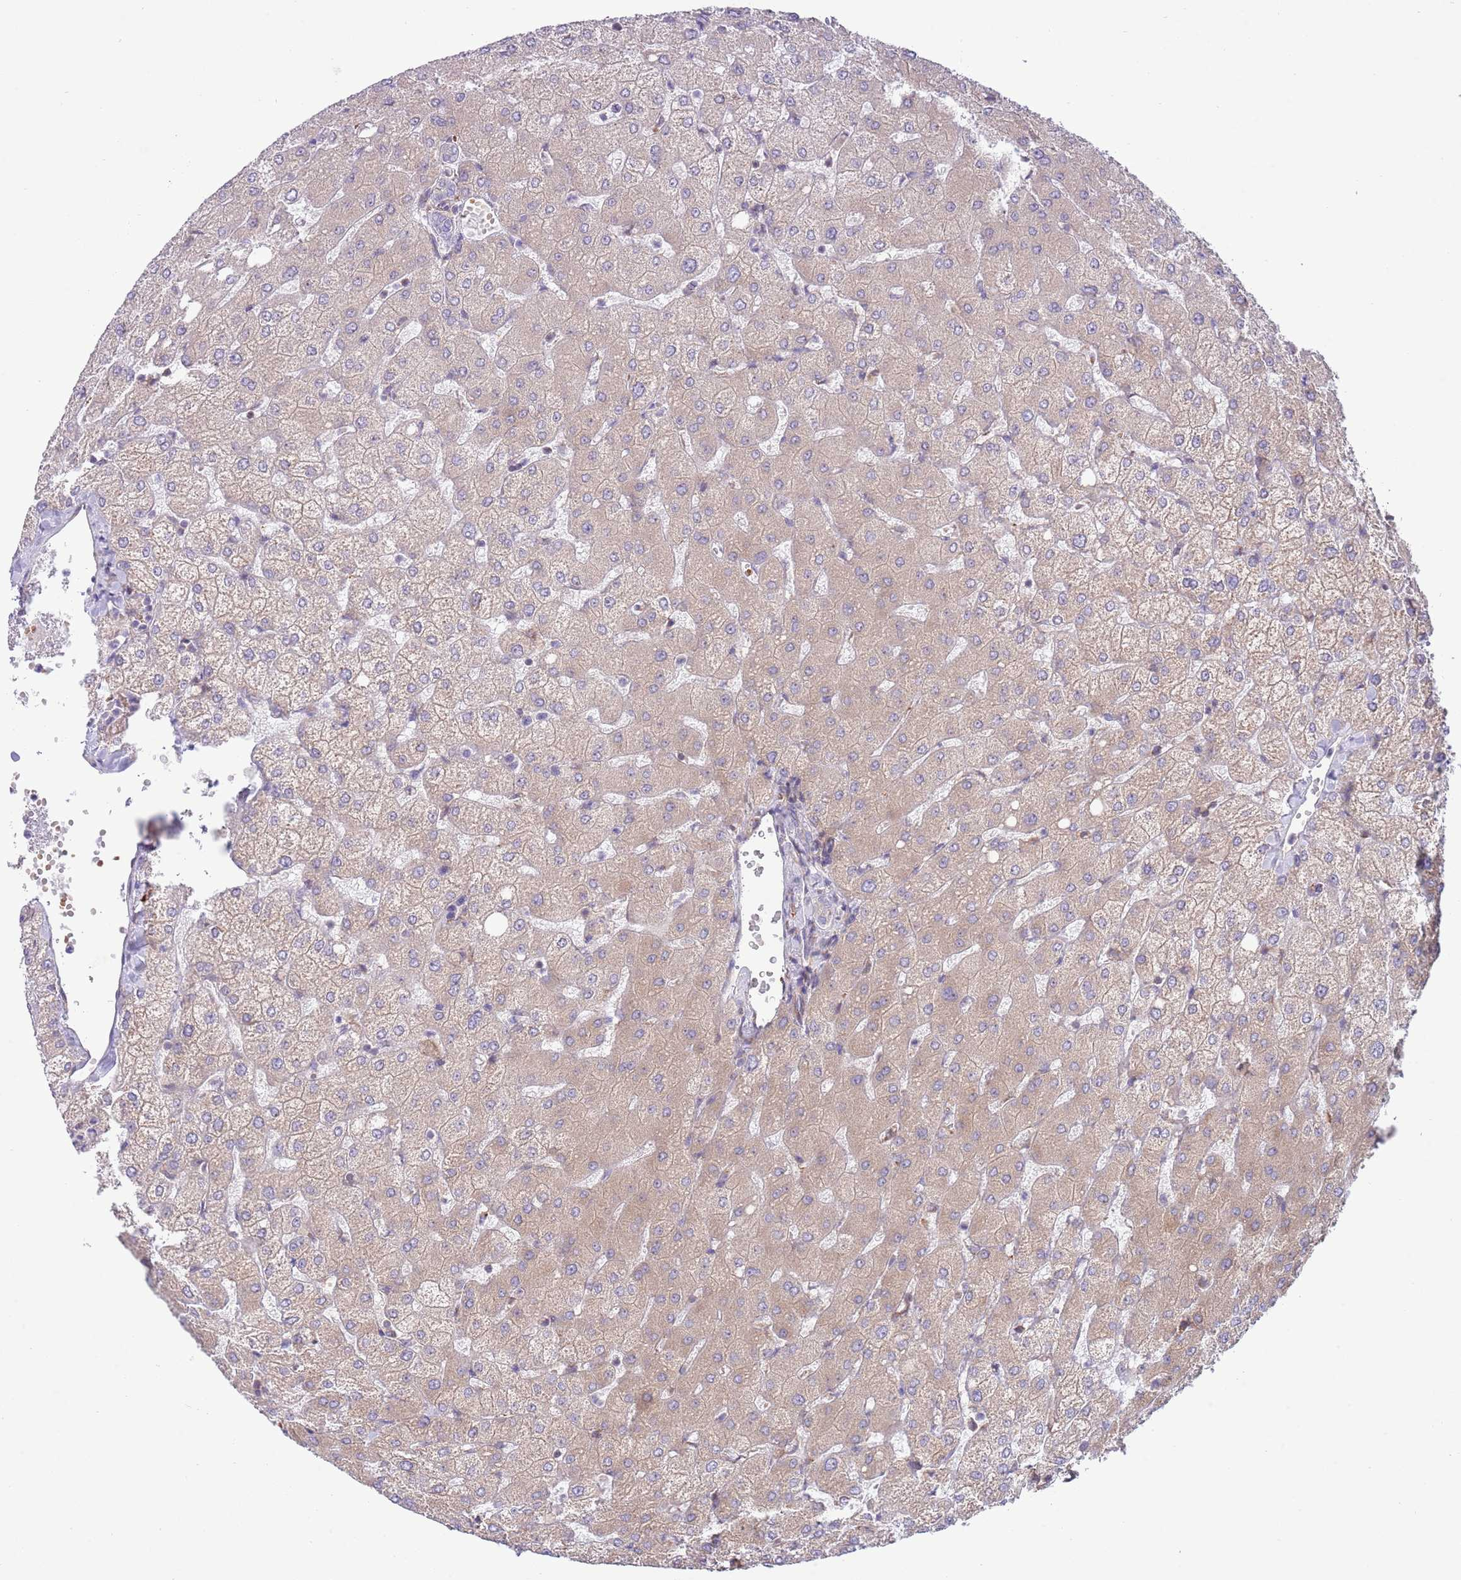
{"staining": {"intensity": "negative", "quantity": "none", "location": "none"}, "tissue": "liver", "cell_type": "Cholangiocytes", "image_type": "normal", "snomed": [{"axis": "morphology", "description": "Normal tissue, NOS"}, {"axis": "topography", "description": "Liver"}], "caption": "This is an immunohistochemistry (IHC) image of normal human liver. There is no staining in cholangiocytes.", "gene": "DAND5", "patient": {"sex": "female", "age": 54}}